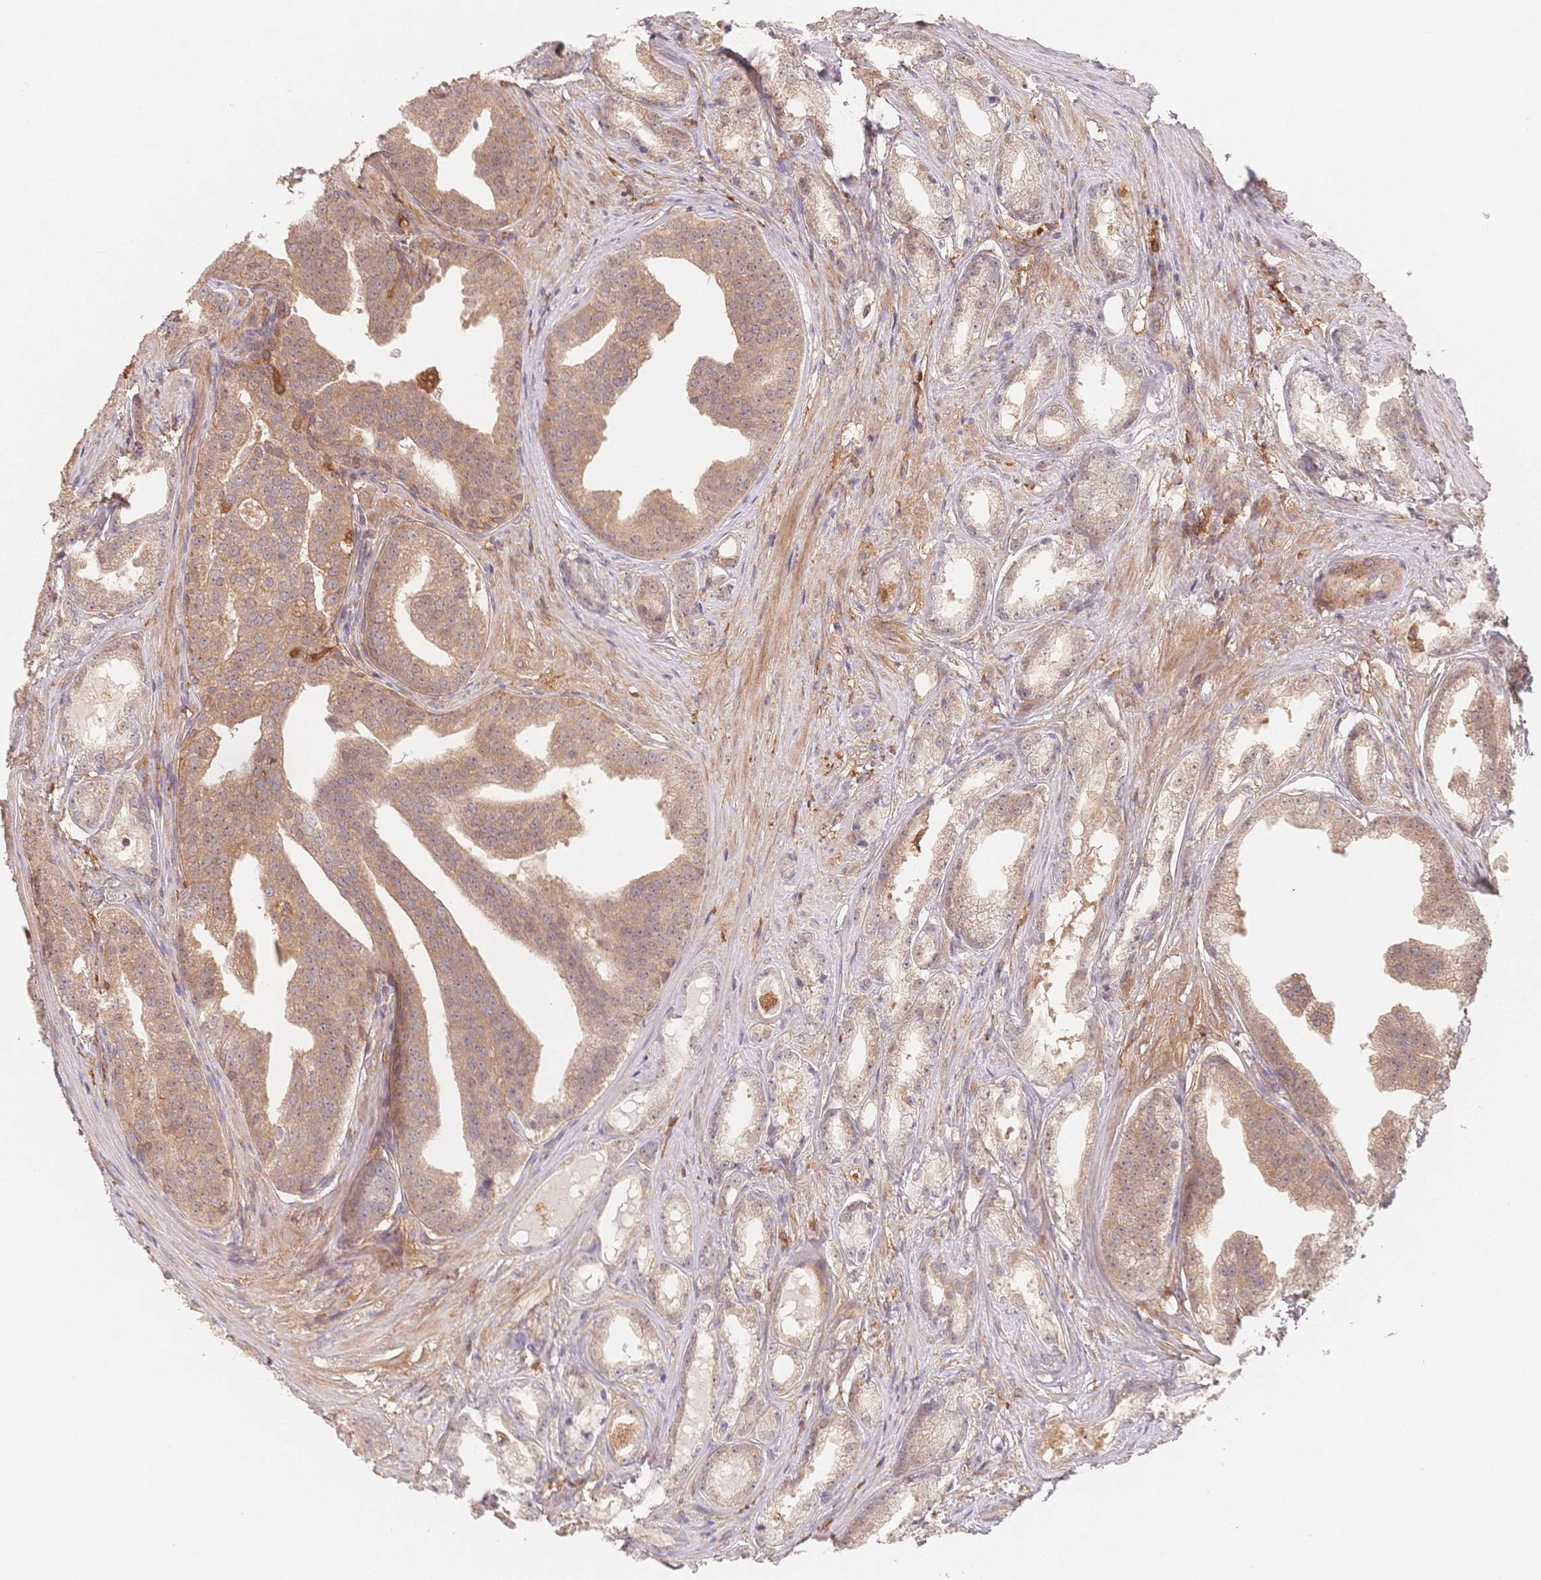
{"staining": {"intensity": "weak", "quantity": ">75%", "location": "cytoplasmic/membranous"}, "tissue": "prostate cancer", "cell_type": "Tumor cells", "image_type": "cancer", "snomed": [{"axis": "morphology", "description": "Adenocarcinoma, Low grade"}, {"axis": "topography", "description": "Prostate"}], "caption": "This is an image of immunohistochemistry (IHC) staining of low-grade adenocarcinoma (prostate), which shows weak expression in the cytoplasmic/membranous of tumor cells.", "gene": "C12orf75", "patient": {"sex": "male", "age": 65}}